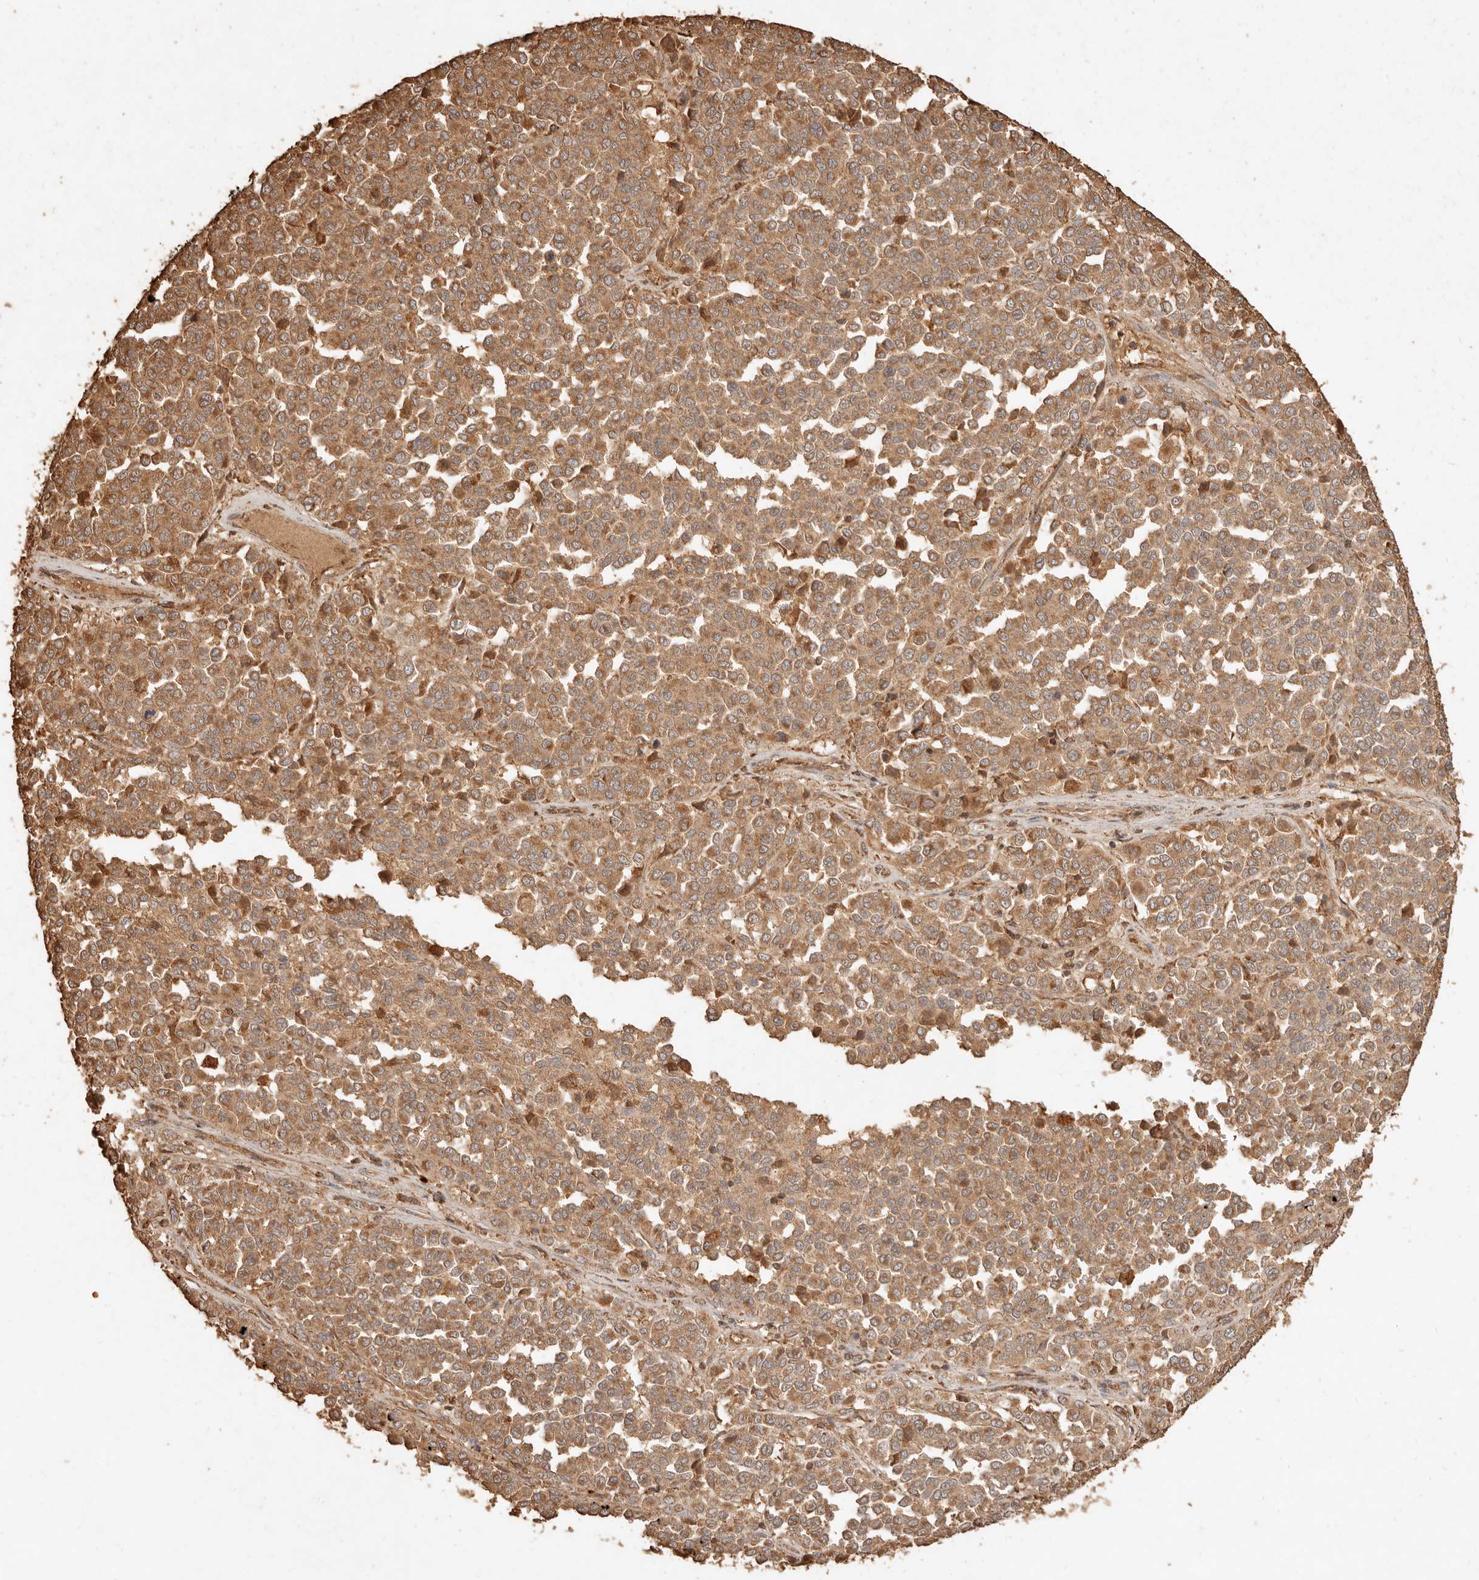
{"staining": {"intensity": "moderate", "quantity": ">75%", "location": "cytoplasmic/membranous"}, "tissue": "melanoma", "cell_type": "Tumor cells", "image_type": "cancer", "snomed": [{"axis": "morphology", "description": "Malignant melanoma, Metastatic site"}, {"axis": "topography", "description": "Pancreas"}], "caption": "Melanoma stained for a protein displays moderate cytoplasmic/membranous positivity in tumor cells.", "gene": "FAM180B", "patient": {"sex": "female", "age": 30}}